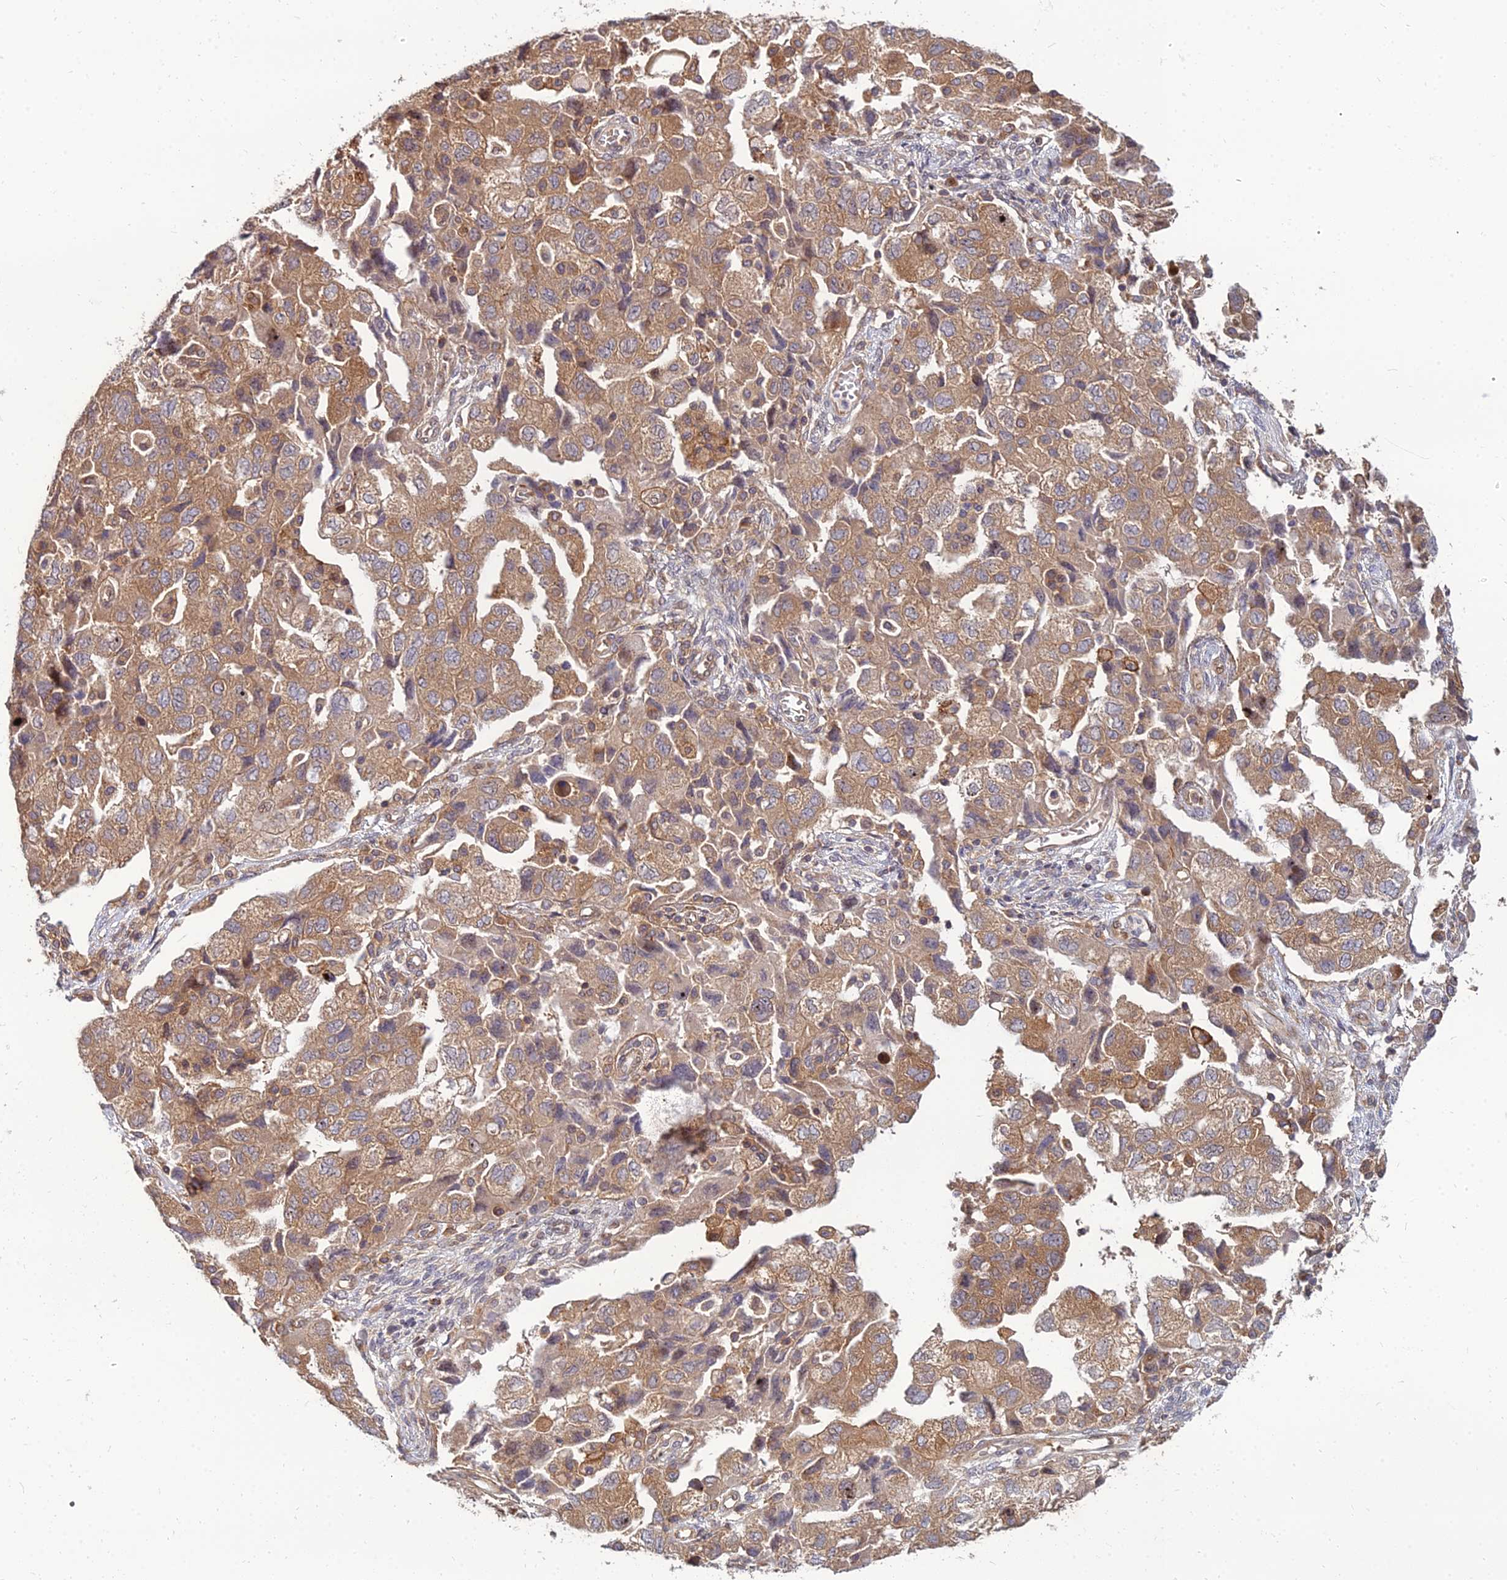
{"staining": {"intensity": "moderate", "quantity": ">75%", "location": "cytoplasmic/membranous"}, "tissue": "ovarian cancer", "cell_type": "Tumor cells", "image_type": "cancer", "snomed": [{"axis": "morphology", "description": "Carcinoma, NOS"}, {"axis": "morphology", "description": "Cystadenocarcinoma, serous, NOS"}, {"axis": "topography", "description": "Ovary"}], "caption": "Protein analysis of ovarian carcinoma tissue demonstrates moderate cytoplasmic/membranous staining in approximately >75% of tumor cells.", "gene": "CCT6B", "patient": {"sex": "female", "age": 69}}